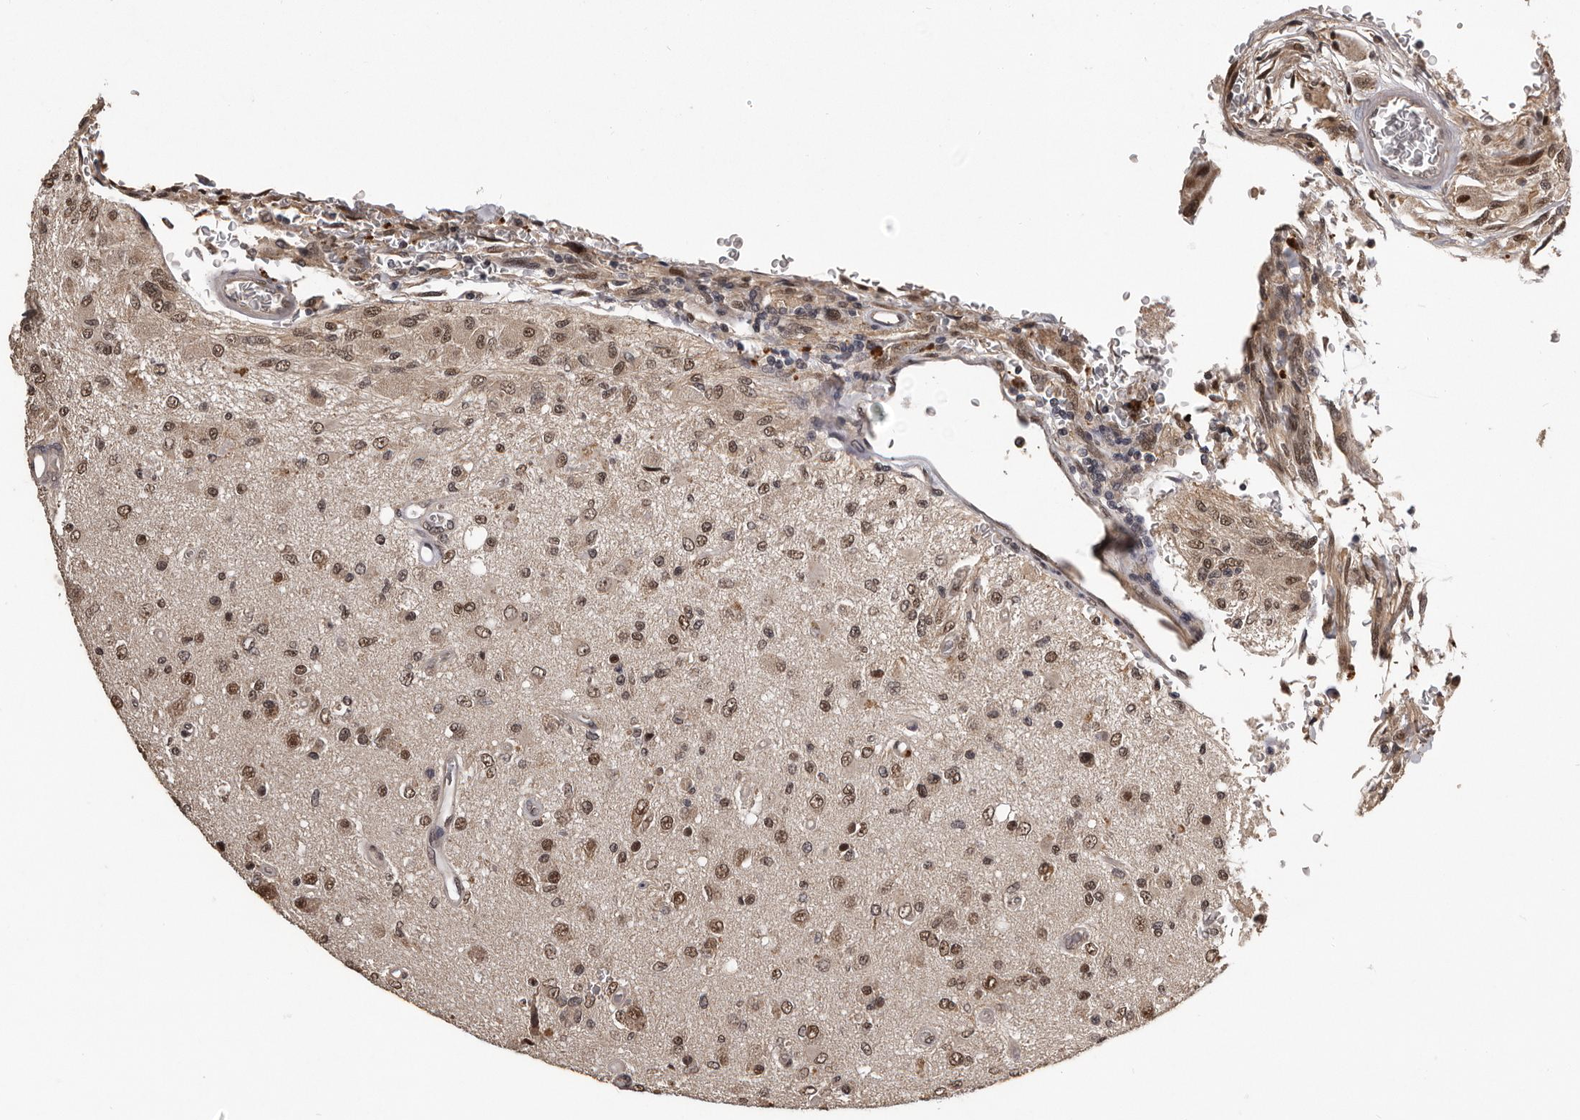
{"staining": {"intensity": "weak", "quantity": ">75%", "location": "nuclear"}, "tissue": "glioma", "cell_type": "Tumor cells", "image_type": "cancer", "snomed": [{"axis": "morphology", "description": "Normal tissue, NOS"}, {"axis": "morphology", "description": "Glioma, malignant, High grade"}, {"axis": "topography", "description": "Cerebral cortex"}], "caption": "This is an image of immunohistochemistry staining of high-grade glioma (malignant), which shows weak positivity in the nuclear of tumor cells.", "gene": "VPS37A", "patient": {"sex": "male", "age": 77}}